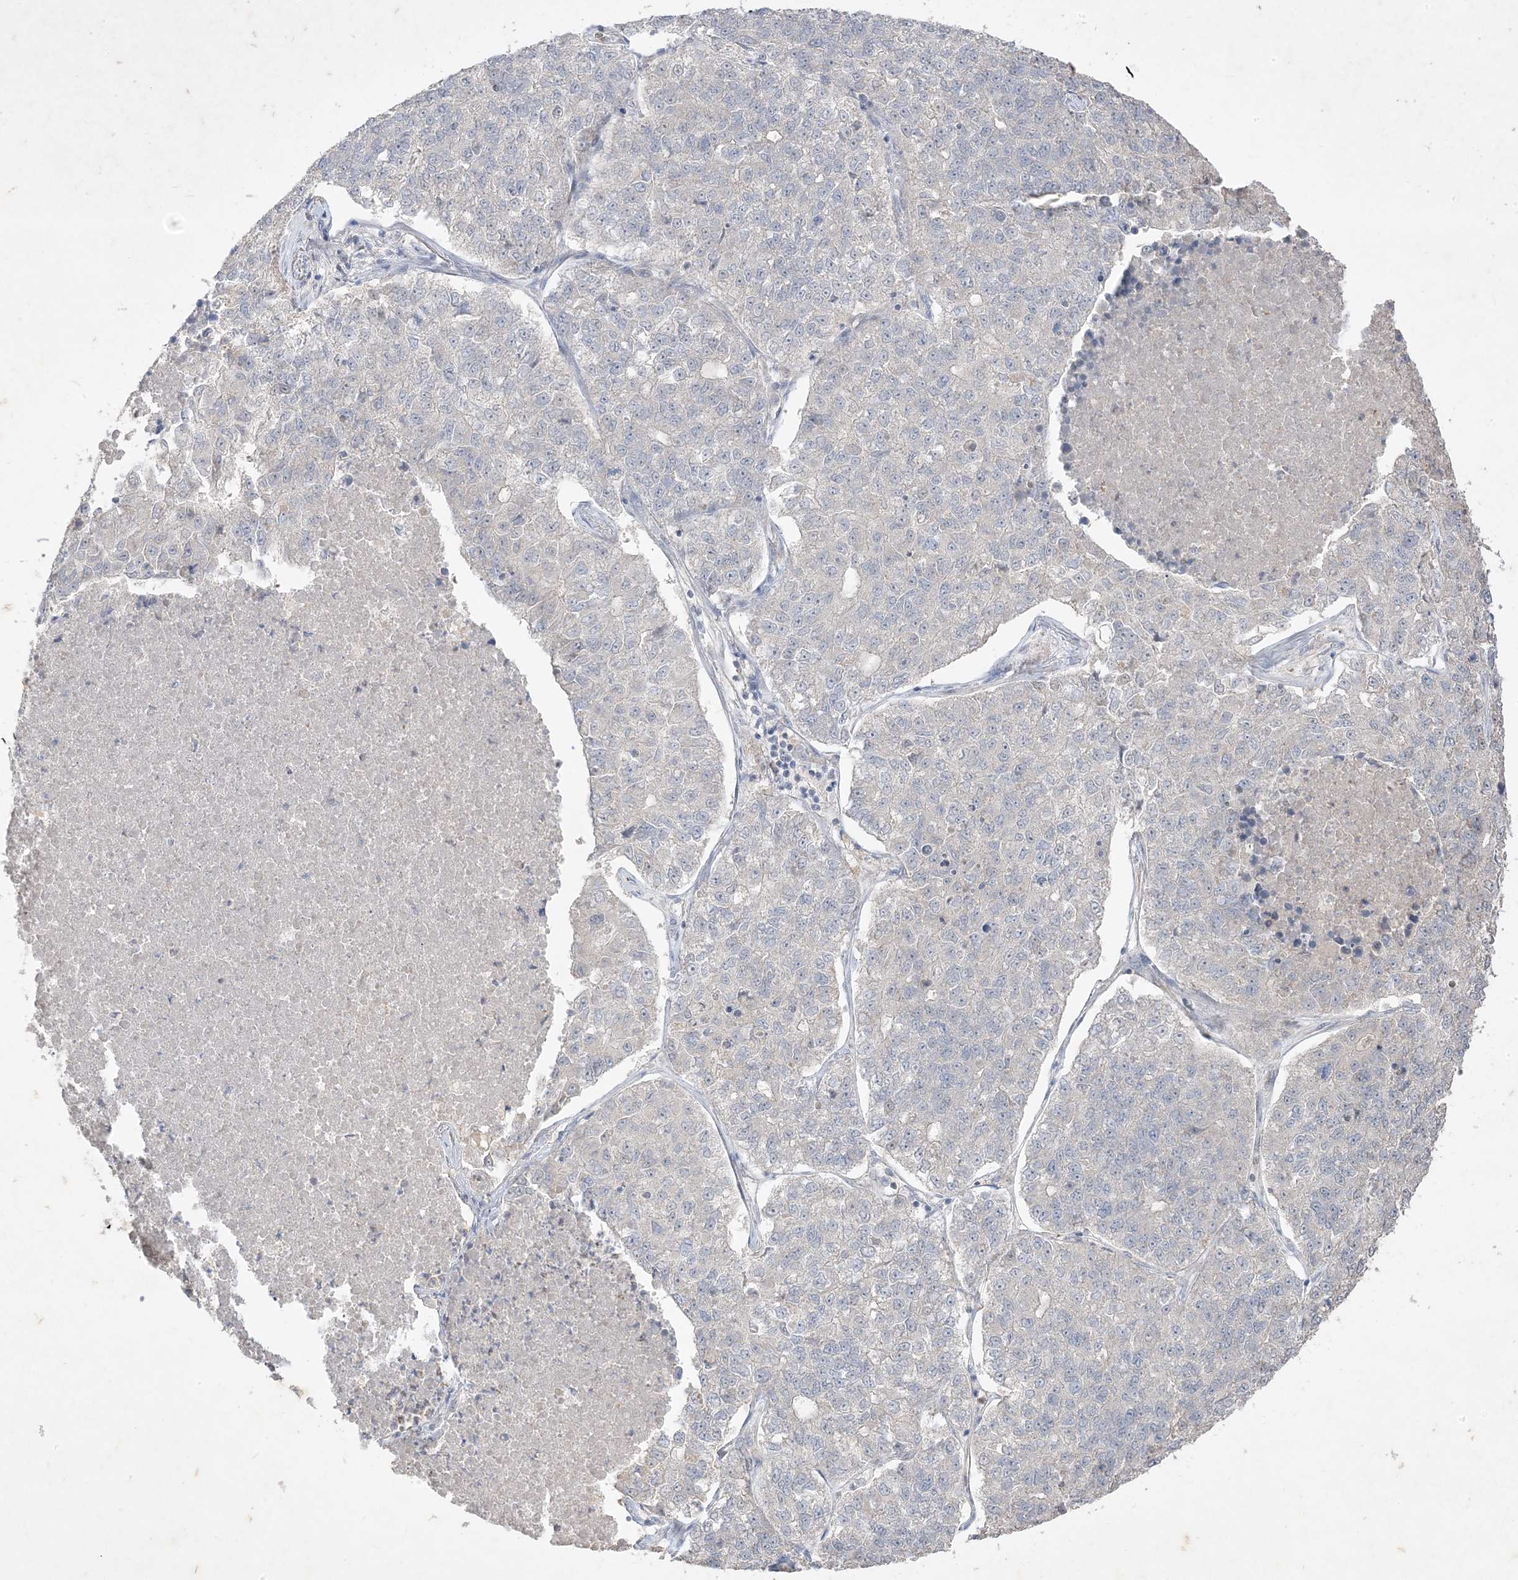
{"staining": {"intensity": "negative", "quantity": "none", "location": "none"}, "tissue": "lung cancer", "cell_type": "Tumor cells", "image_type": "cancer", "snomed": [{"axis": "morphology", "description": "Adenocarcinoma, NOS"}, {"axis": "topography", "description": "Lung"}], "caption": "Human adenocarcinoma (lung) stained for a protein using IHC demonstrates no staining in tumor cells.", "gene": "RGL4", "patient": {"sex": "male", "age": 49}}